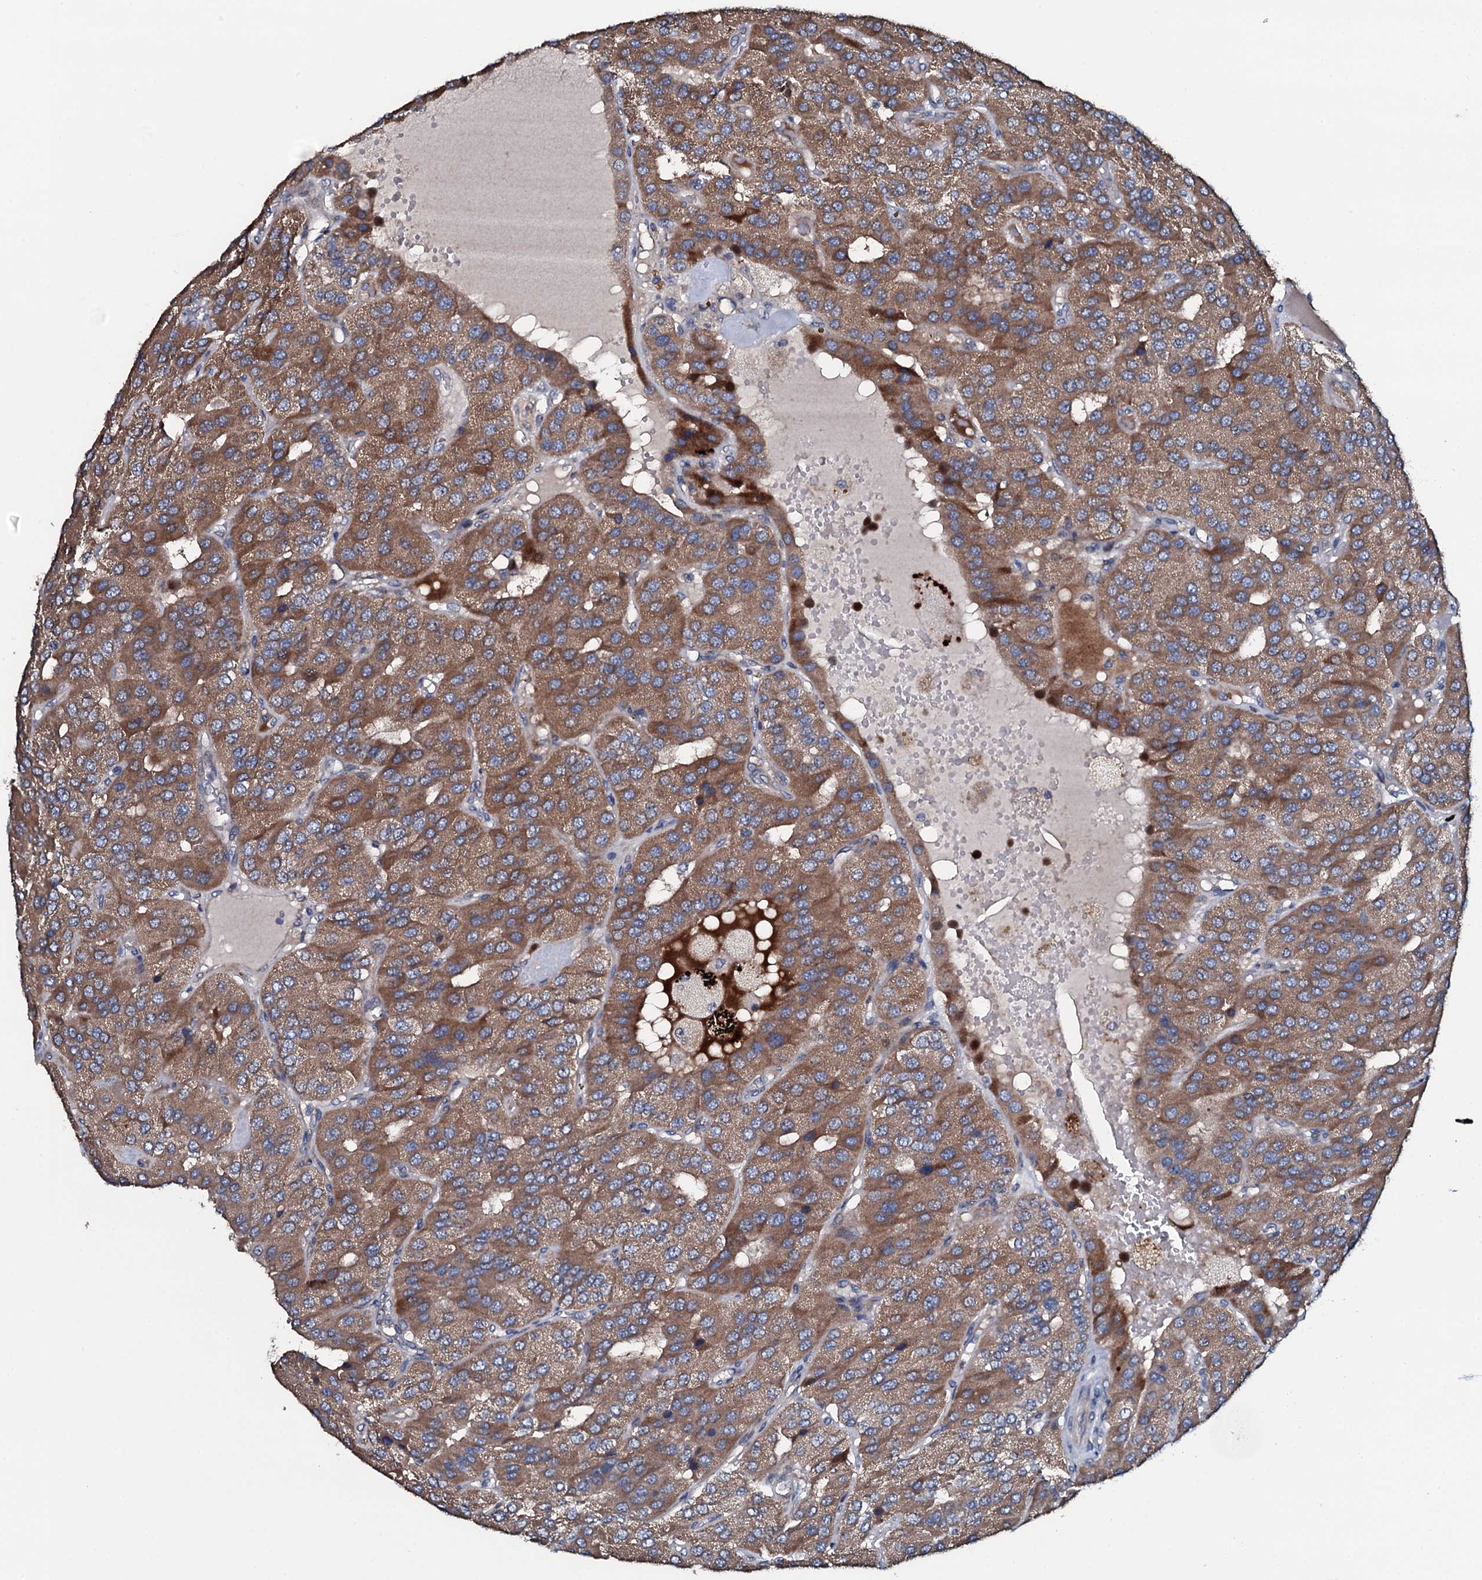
{"staining": {"intensity": "moderate", "quantity": ">75%", "location": "cytoplasmic/membranous"}, "tissue": "parathyroid gland", "cell_type": "Glandular cells", "image_type": "normal", "snomed": [{"axis": "morphology", "description": "Normal tissue, NOS"}, {"axis": "morphology", "description": "Adenoma, NOS"}, {"axis": "topography", "description": "Parathyroid gland"}], "caption": "Human parathyroid gland stained with a brown dye shows moderate cytoplasmic/membranous positive positivity in approximately >75% of glandular cells.", "gene": "IL12B", "patient": {"sex": "female", "age": 86}}